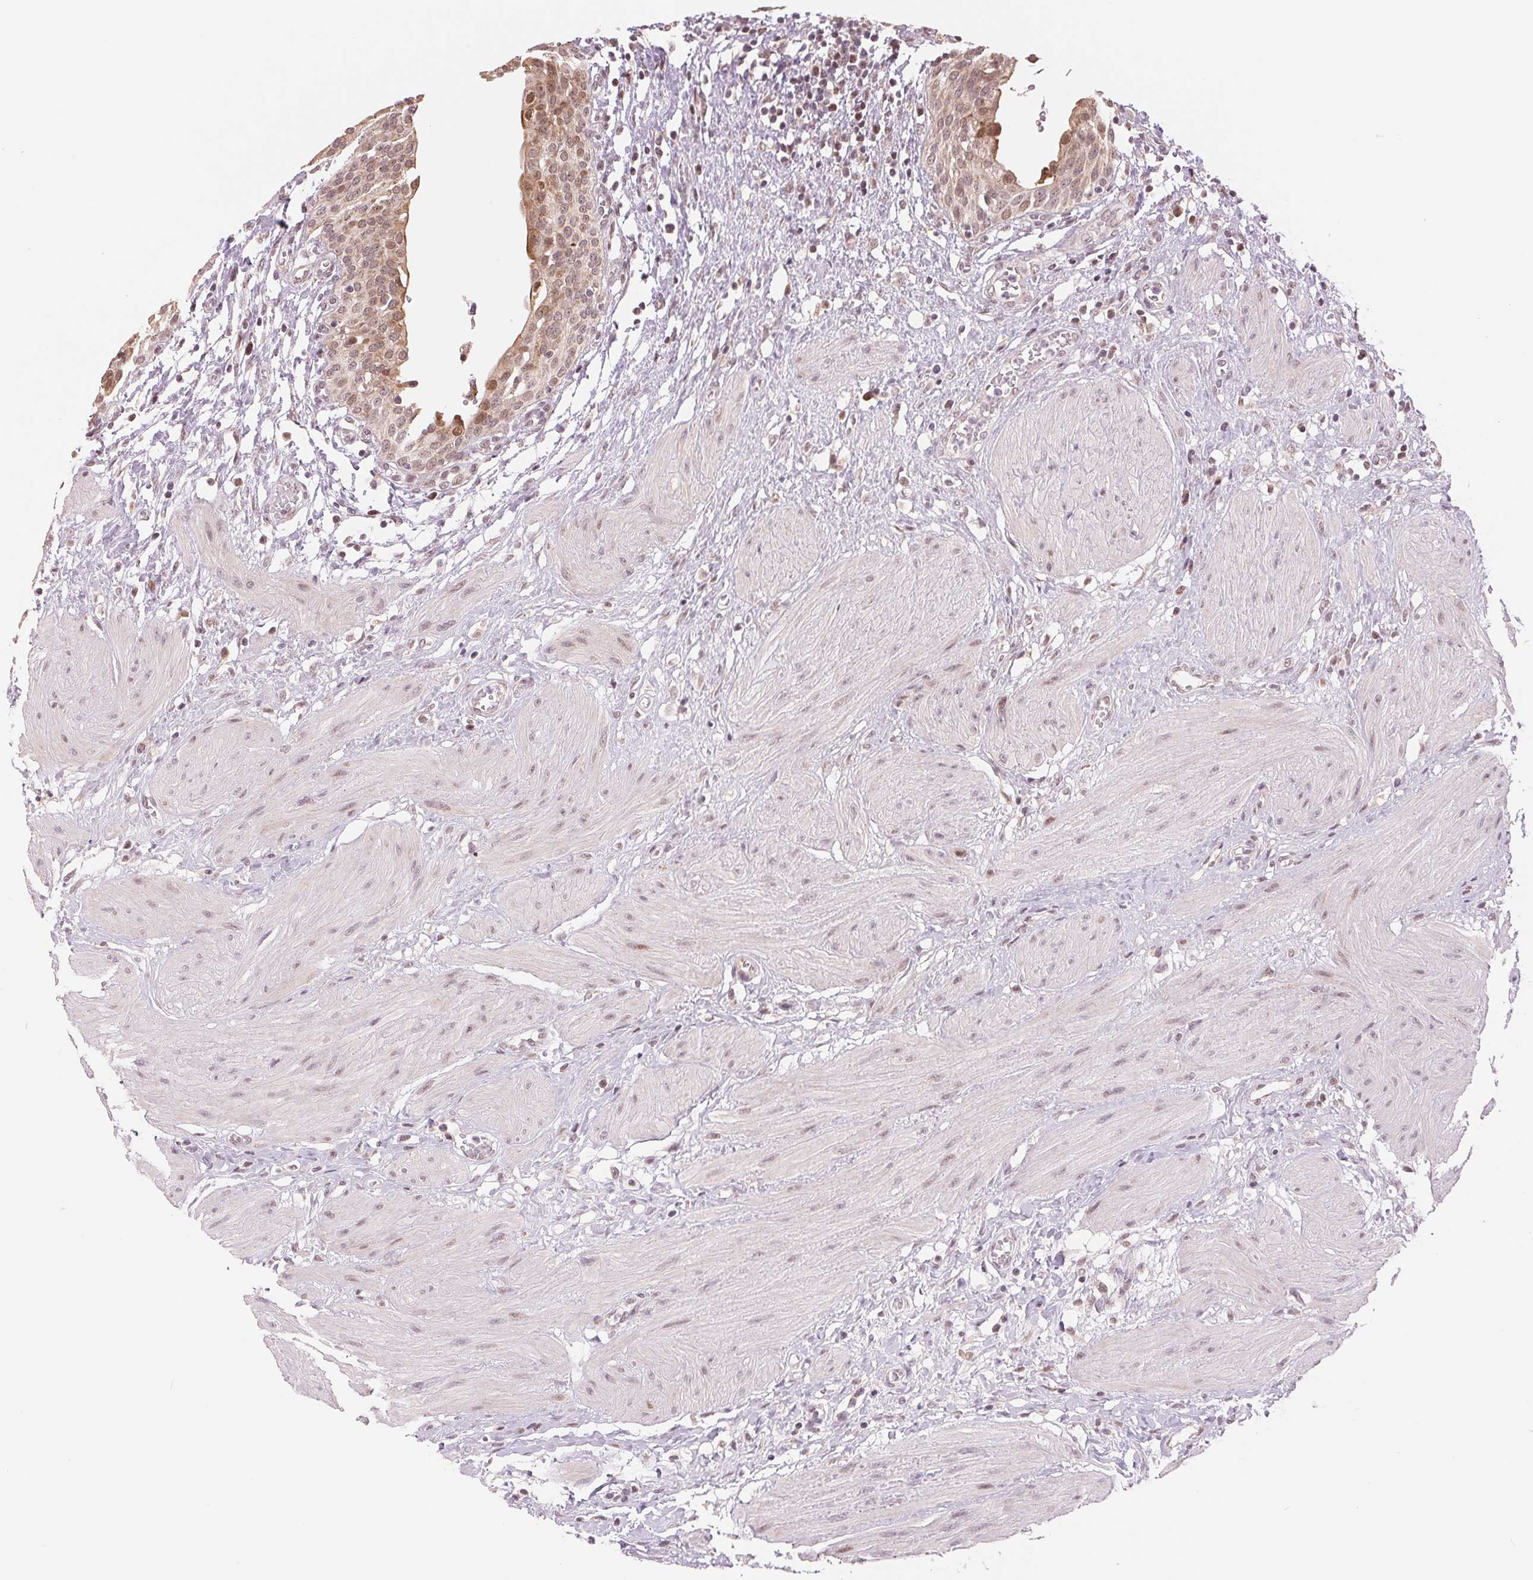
{"staining": {"intensity": "moderate", "quantity": "25%-75%", "location": "cytoplasmic/membranous,nuclear"}, "tissue": "urinary bladder", "cell_type": "Urothelial cells", "image_type": "normal", "snomed": [{"axis": "morphology", "description": "Normal tissue, NOS"}, {"axis": "topography", "description": "Urinary bladder"}], "caption": "A brown stain shows moderate cytoplasmic/membranous,nuclear positivity of a protein in urothelial cells of unremarkable human urinary bladder. (DAB IHC with brightfield microscopy, high magnification).", "gene": "ARHGAP32", "patient": {"sex": "male", "age": 55}}